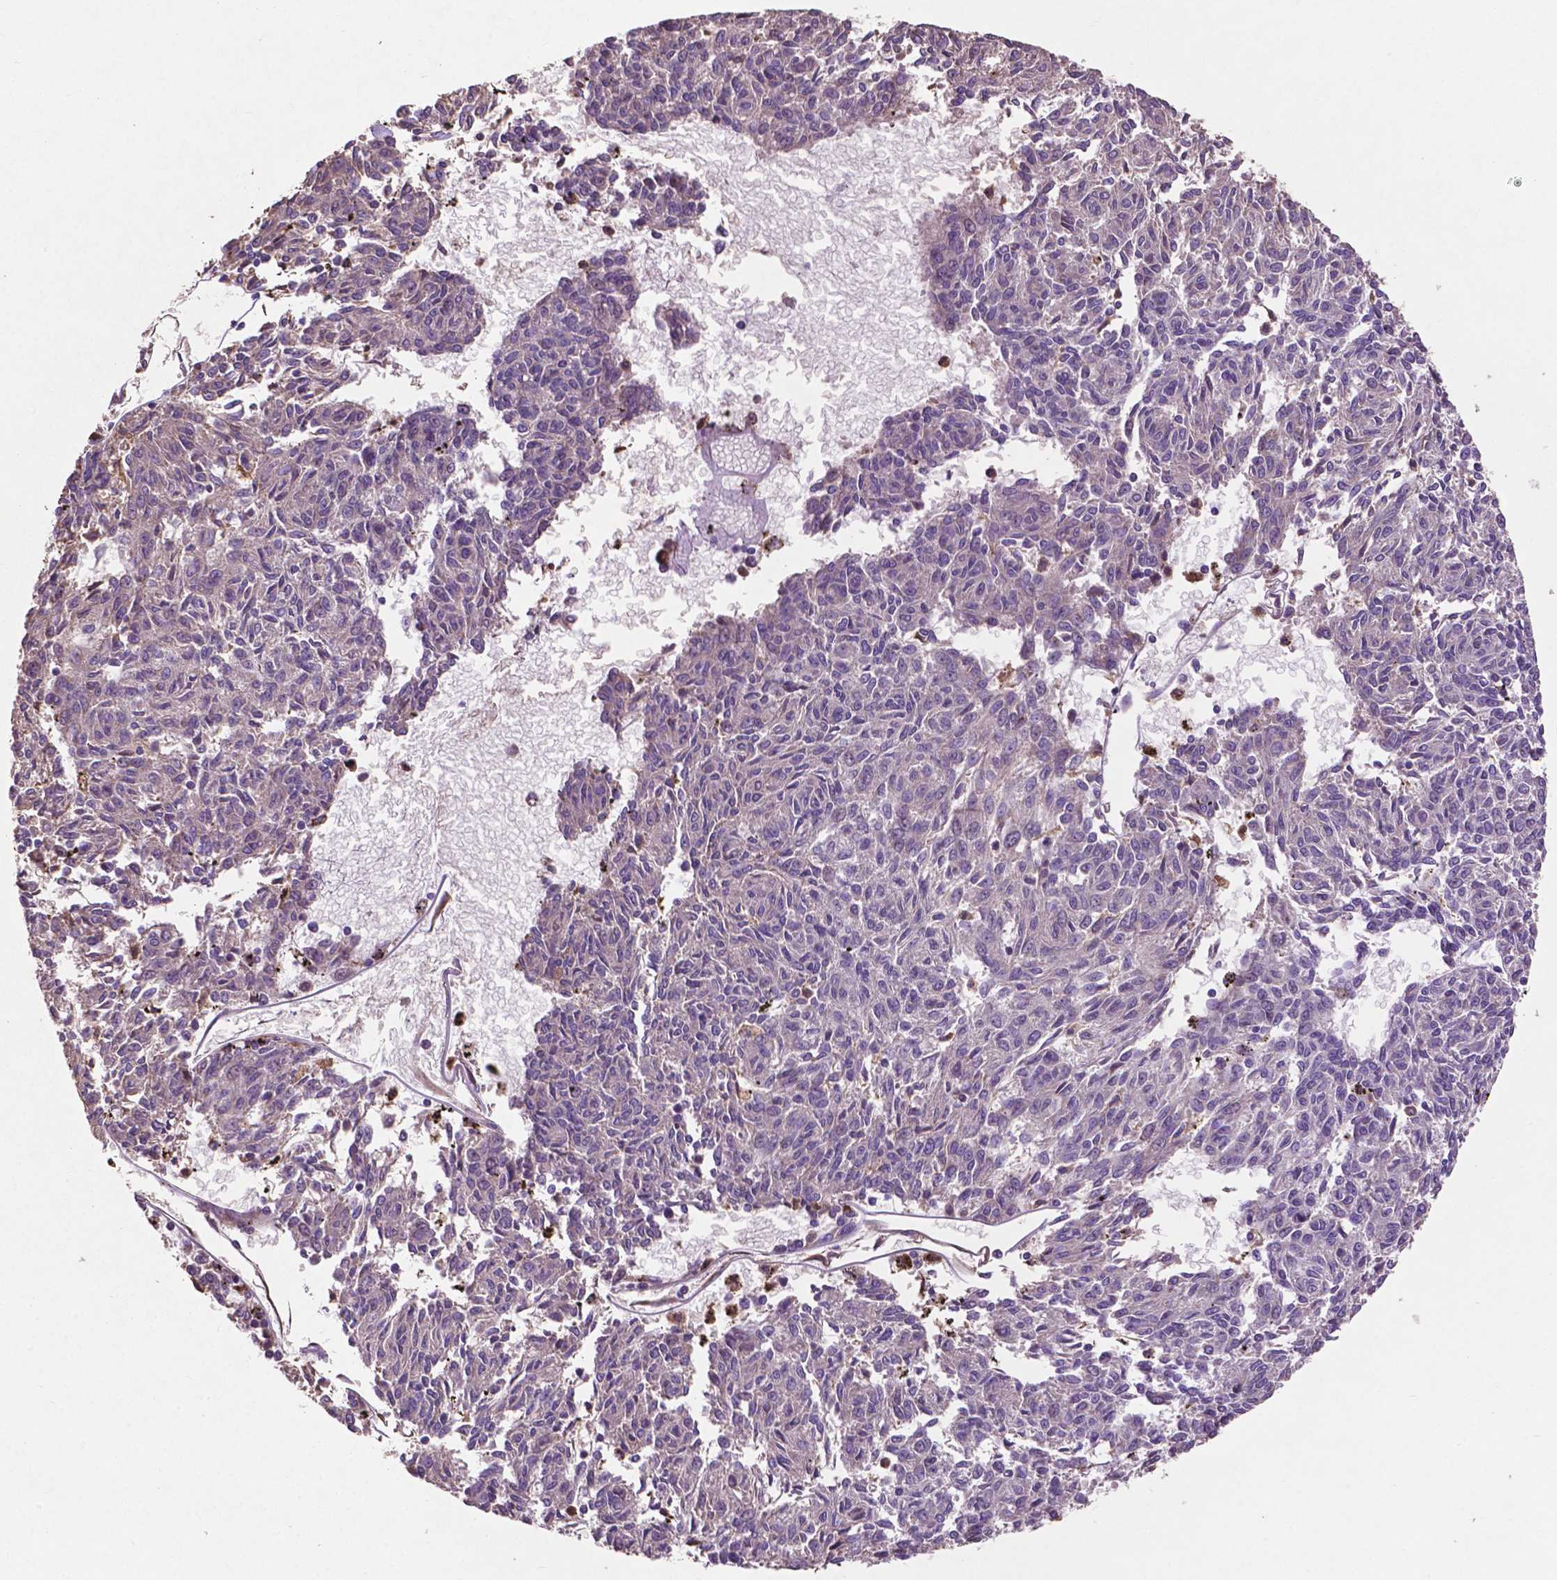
{"staining": {"intensity": "negative", "quantity": "none", "location": "none"}, "tissue": "melanoma", "cell_type": "Tumor cells", "image_type": "cancer", "snomed": [{"axis": "morphology", "description": "Malignant melanoma, NOS"}, {"axis": "topography", "description": "Skin"}], "caption": "An image of human malignant melanoma is negative for staining in tumor cells.", "gene": "MBTPS1", "patient": {"sex": "female", "age": 72}}